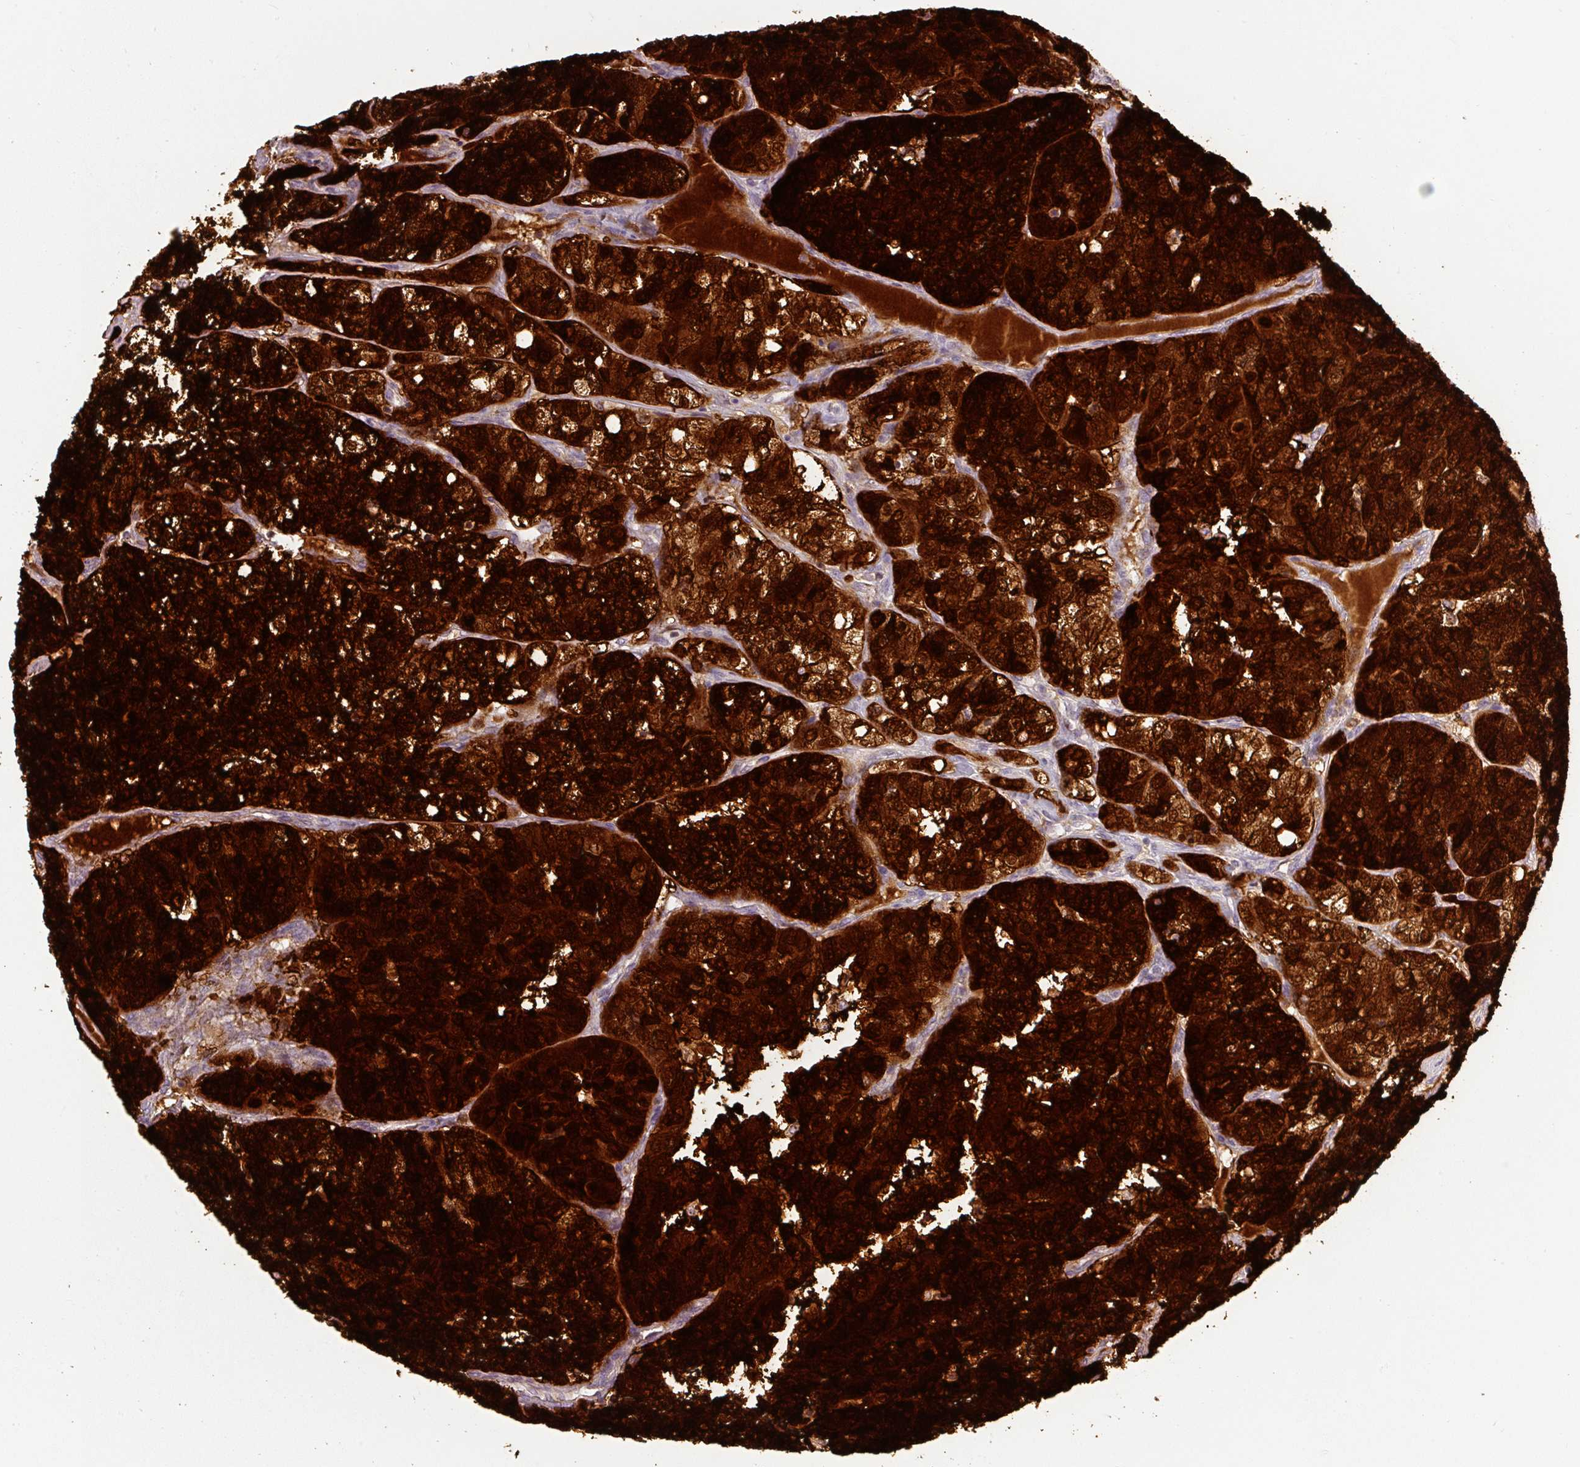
{"staining": {"intensity": "strong", "quantity": ">75%", "location": "cytoplasmic/membranous"}, "tissue": "renal cancer", "cell_type": "Tumor cells", "image_type": "cancer", "snomed": [{"axis": "morphology", "description": "Adenocarcinoma, NOS"}, {"axis": "topography", "description": "Kidney"}], "caption": "A brown stain highlights strong cytoplasmic/membranous expression of a protein in human renal cancer (adenocarcinoma) tumor cells.", "gene": "FABP7", "patient": {"sex": "female", "age": 63}}